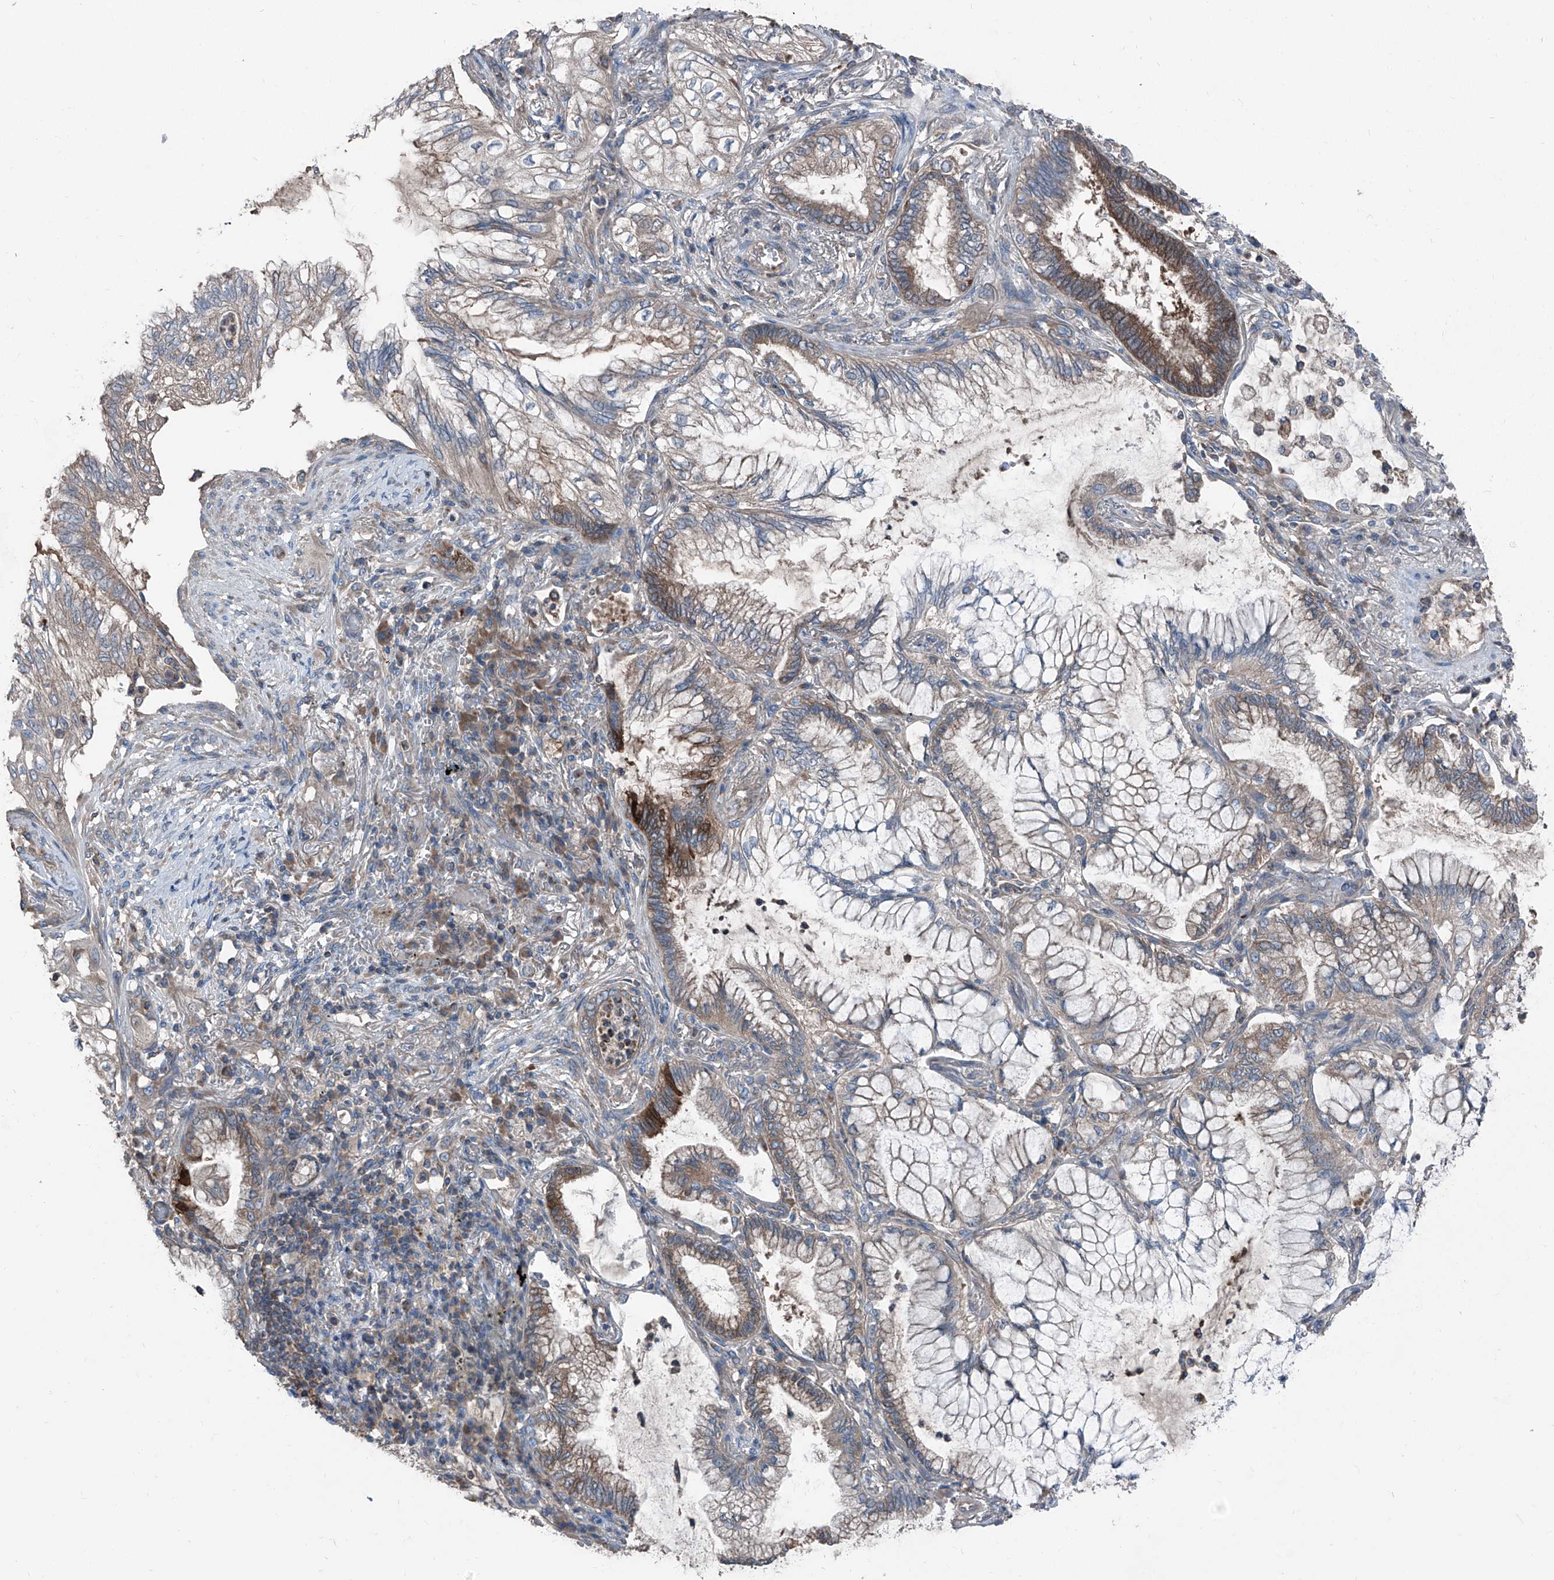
{"staining": {"intensity": "moderate", "quantity": "<25%", "location": "cytoplasmic/membranous"}, "tissue": "lung cancer", "cell_type": "Tumor cells", "image_type": "cancer", "snomed": [{"axis": "morphology", "description": "Adenocarcinoma, NOS"}, {"axis": "topography", "description": "Lung"}], "caption": "IHC staining of adenocarcinoma (lung), which shows low levels of moderate cytoplasmic/membranous positivity in approximately <25% of tumor cells indicating moderate cytoplasmic/membranous protein expression. The staining was performed using DAB (brown) for protein detection and nuclei were counterstained in hematoxylin (blue).", "gene": "GPAT3", "patient": {"sex": "female", "age": 70}}